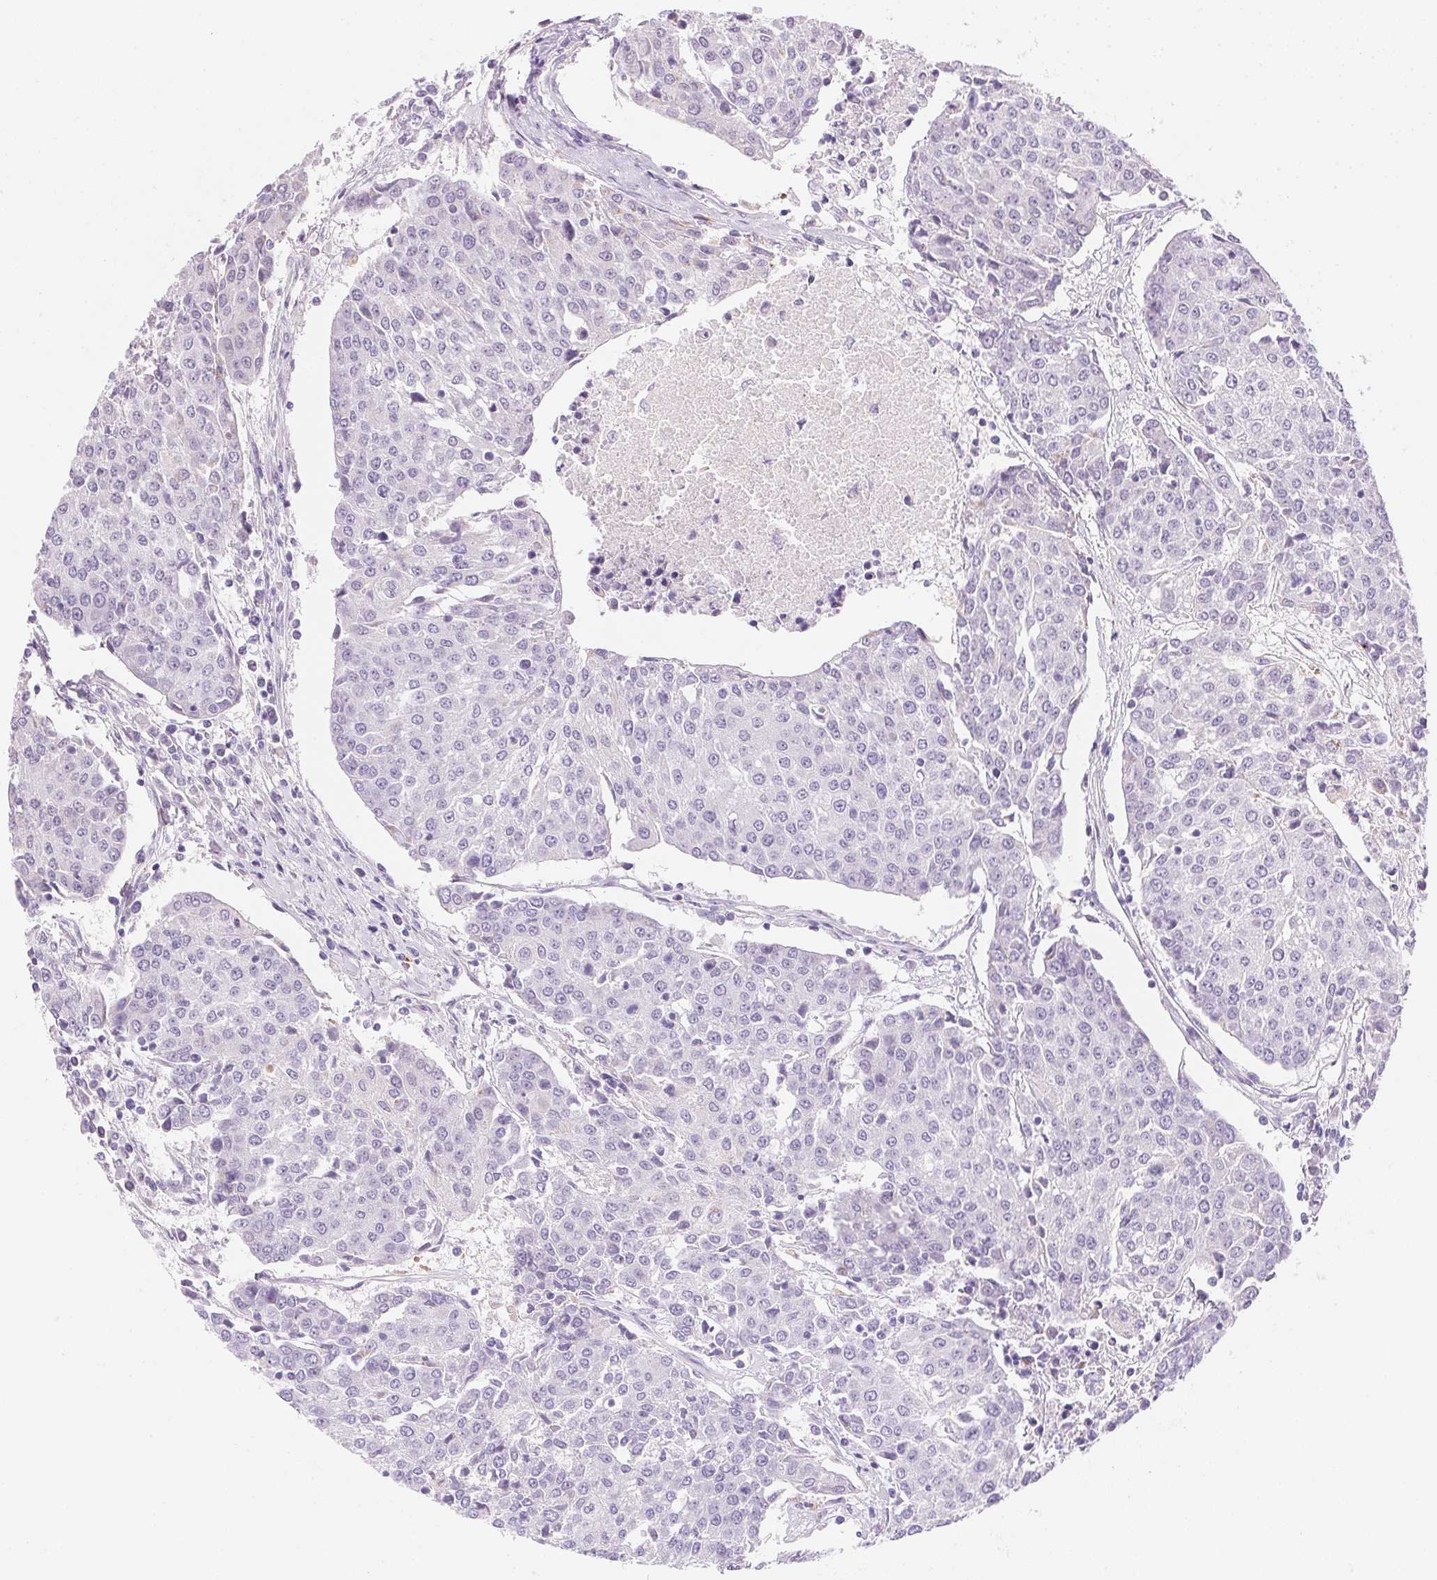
{"staining": {"intensity": "negative", "quantity": "none", "location": "none"}, "tissue": "urothelial cancer", "cell_type": "Tumor cells", "image_type": "cancer", "snomed": [{"axis": "morphology", "description": "Urothelial carcinoma, High grade"}, {"axis": "topography", "description": "Urinary bladder"}], "caption": "The micrograph demonstrates no staining of tumor cells in high-grade urothelial carcinoma.", "gene": "TEKT1", "patient": {"sex": "female", "age": 85}}